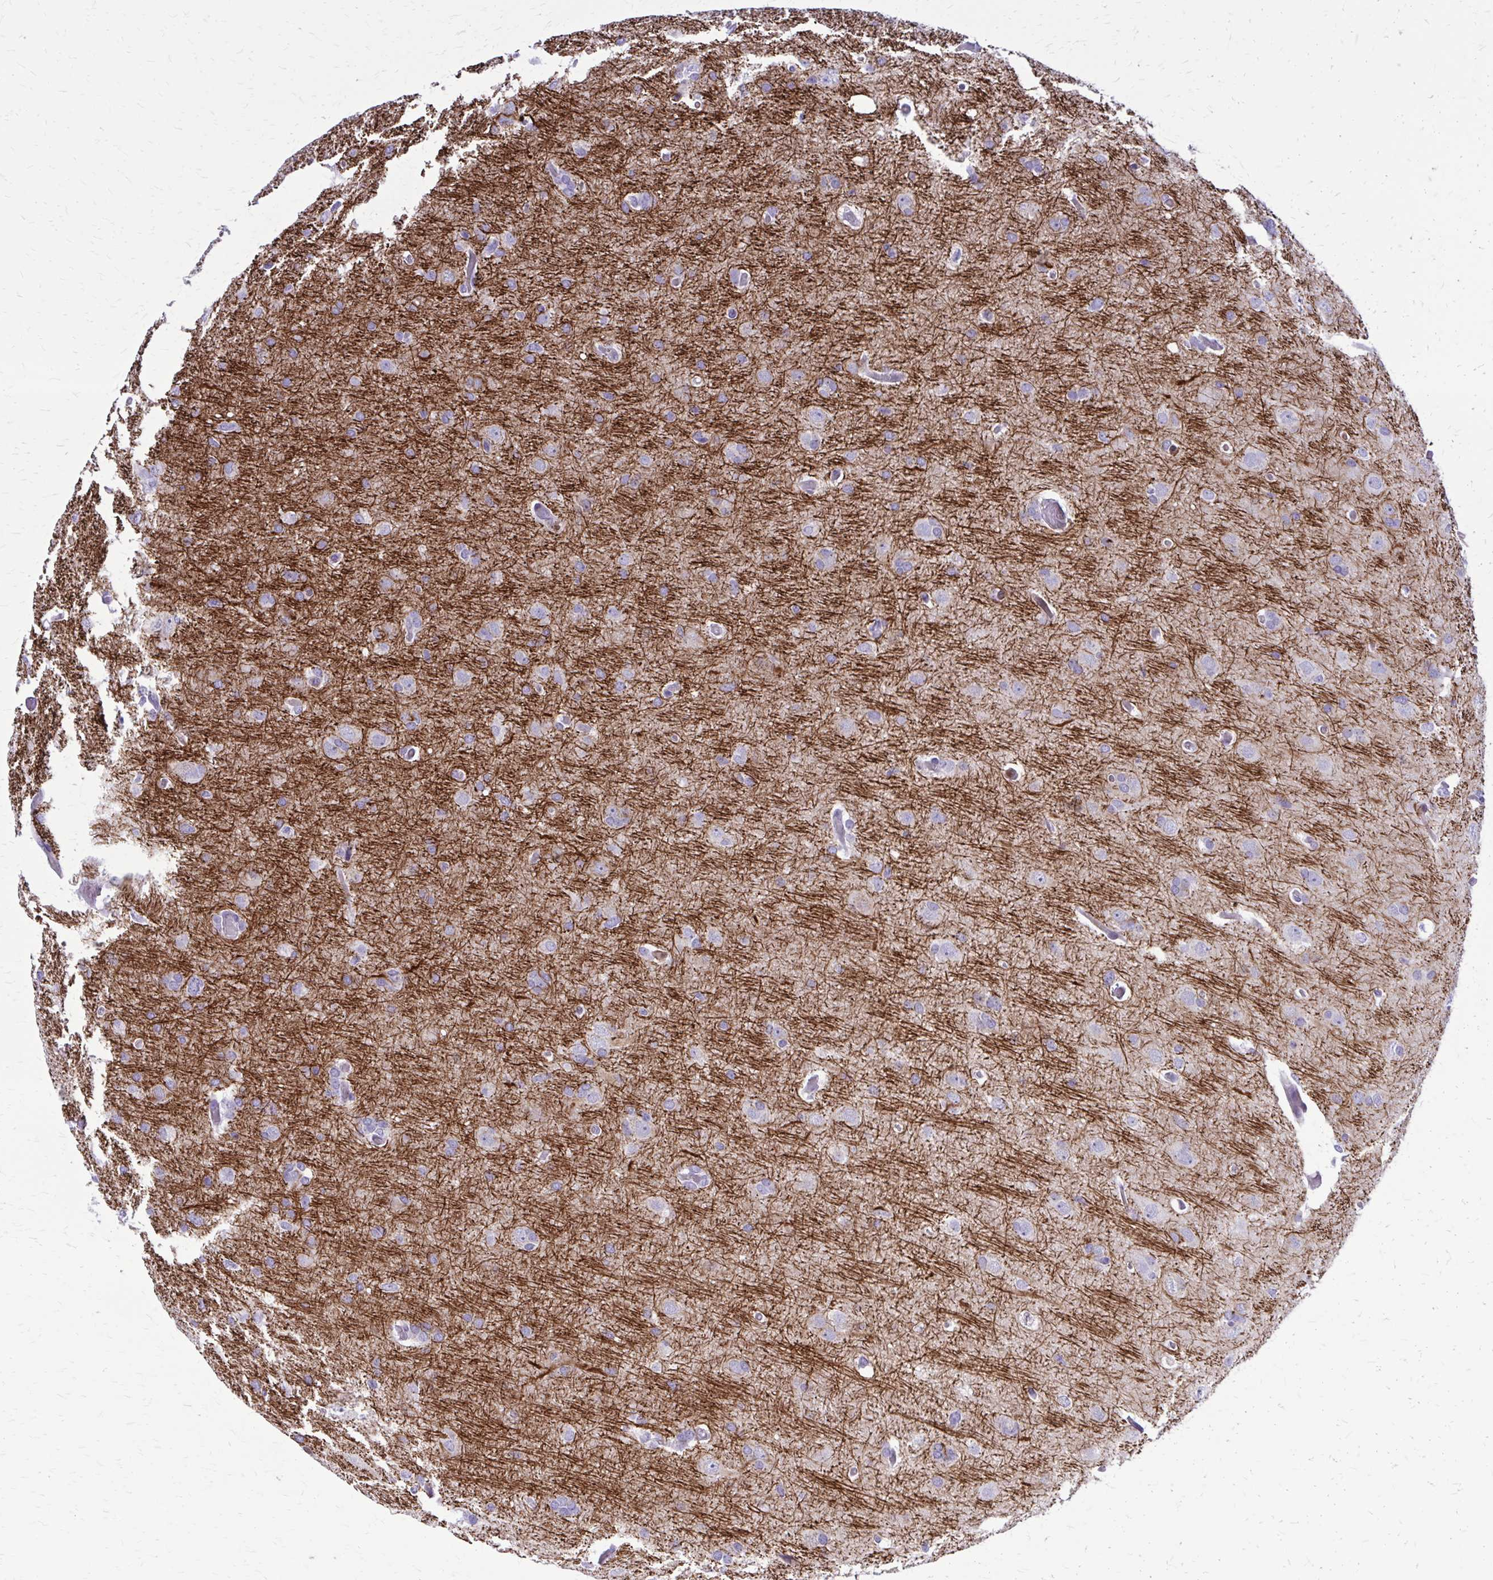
{"staining": {"intensity": "negative", "quantity": "none", "location": "none"}, "tissue": "glioma", "cell_type": "Tumor cells", "image_type": "cancer", "snomed": [{"axis": "morphology", "description": "Glioma, malignant, High grade"}, {"axis": "topography", "description": "Brain"}], "caption": "Immunohistochemistry of human malignant glioma (high-grade) exhibits no staining in tumor cells. The staining was performed using DAB (3,3'-diaminobenzidine) to visualize the protein expression in brown, while the nuclei were stained in blue with hematoxylin (Magnification: 20x).", "gene": "PEDS1", "patient": {"sex": "male", "age": 53}}